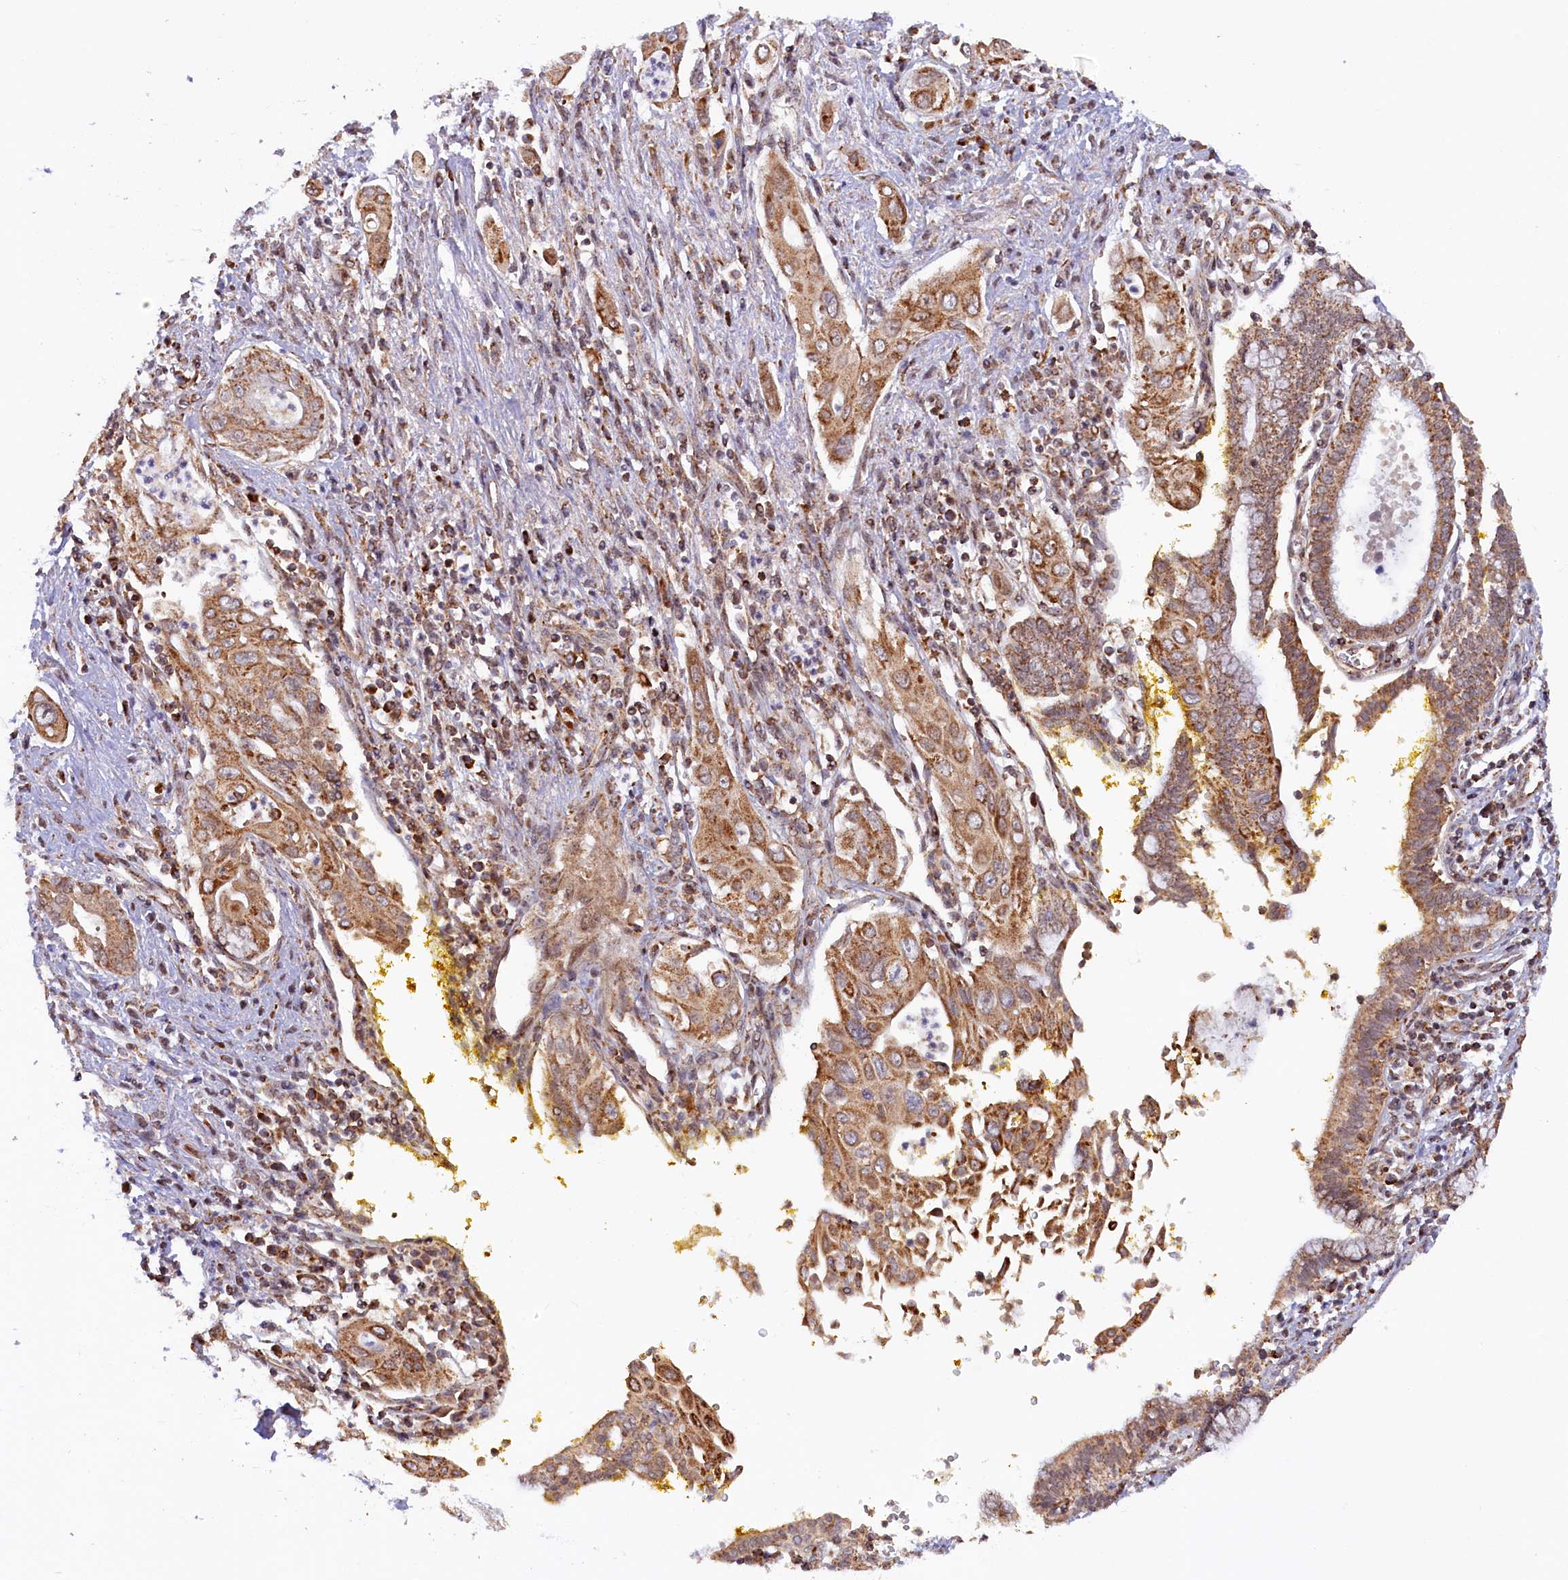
{"staining": {"intensity": "moderate", "quantity": ">75%", "location": "cytoplasmic/membranous"}, "tissue": "pancreatic cancer", "cell_type": "Tumor cells", "image_type": "cancer", "snomed": [{"axis": "morphology", "description": "Adenocarcinoma, NOS"}, {"axis": "topography", "description": "Pancreas"}], "caption": "Tumor cells exhibit medium levels of moderate cytoplasmic/membranous positivity in approximately >75% of cells in adenocarcinoma (pancreatic).", "gene": "DUS3L", "patient": {"sex": "male", "age": 58}}